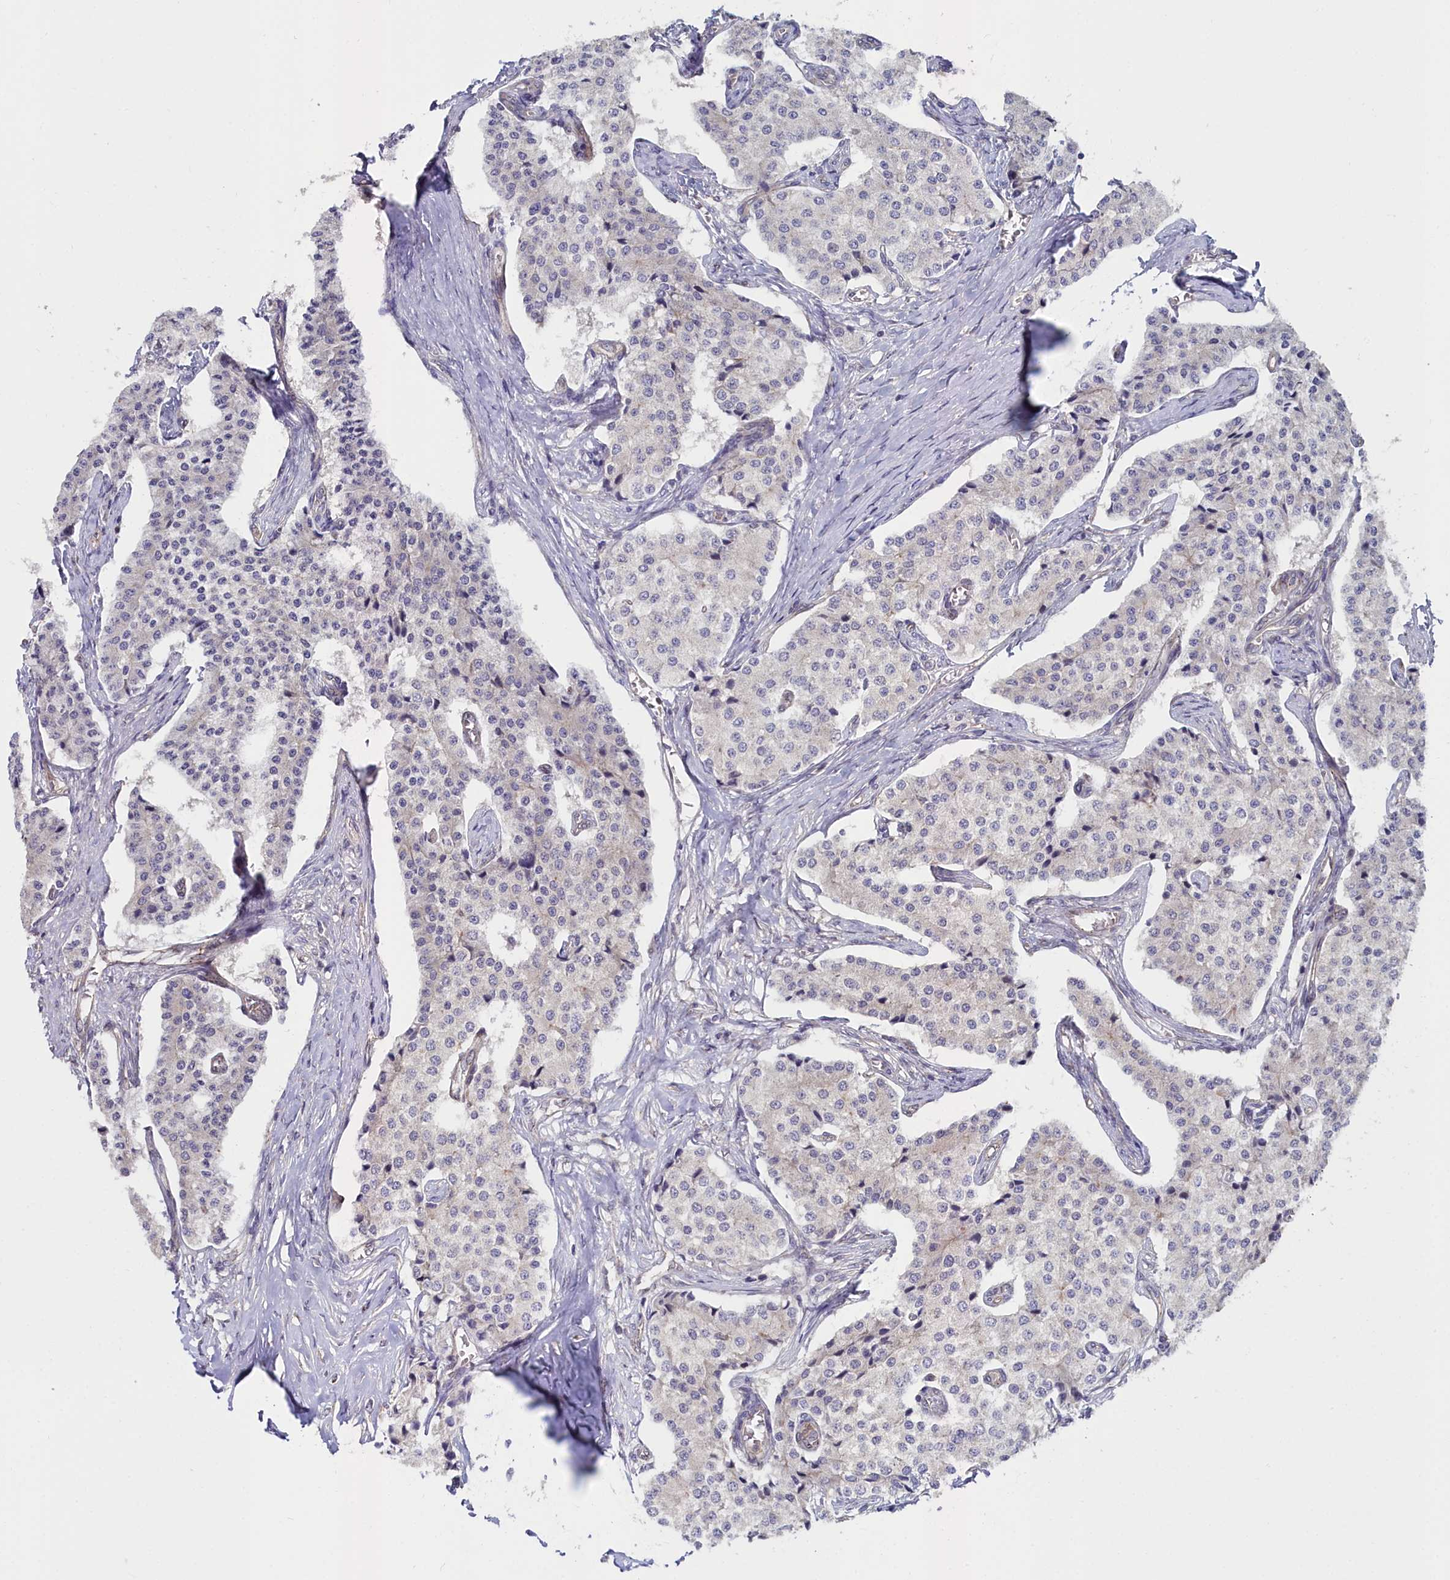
{"staining": {"intensity": "negative", "quantity": "none", "location": "none"}, "tissue": "carcinoid", "cell_type": "Tumor cells", "image_type": "cancer", "snomed": [{"axis": "morphology", "description": "Carcinoid, malignant, NOS"}, {"axis": "topography", "description": "Colon"}], "caption": "A photomicrograph of human malignant carcinoid is negative for staining in tumor cells.", "gene": "C4orf19", "patient": {"sex": "female", "age": 52}}